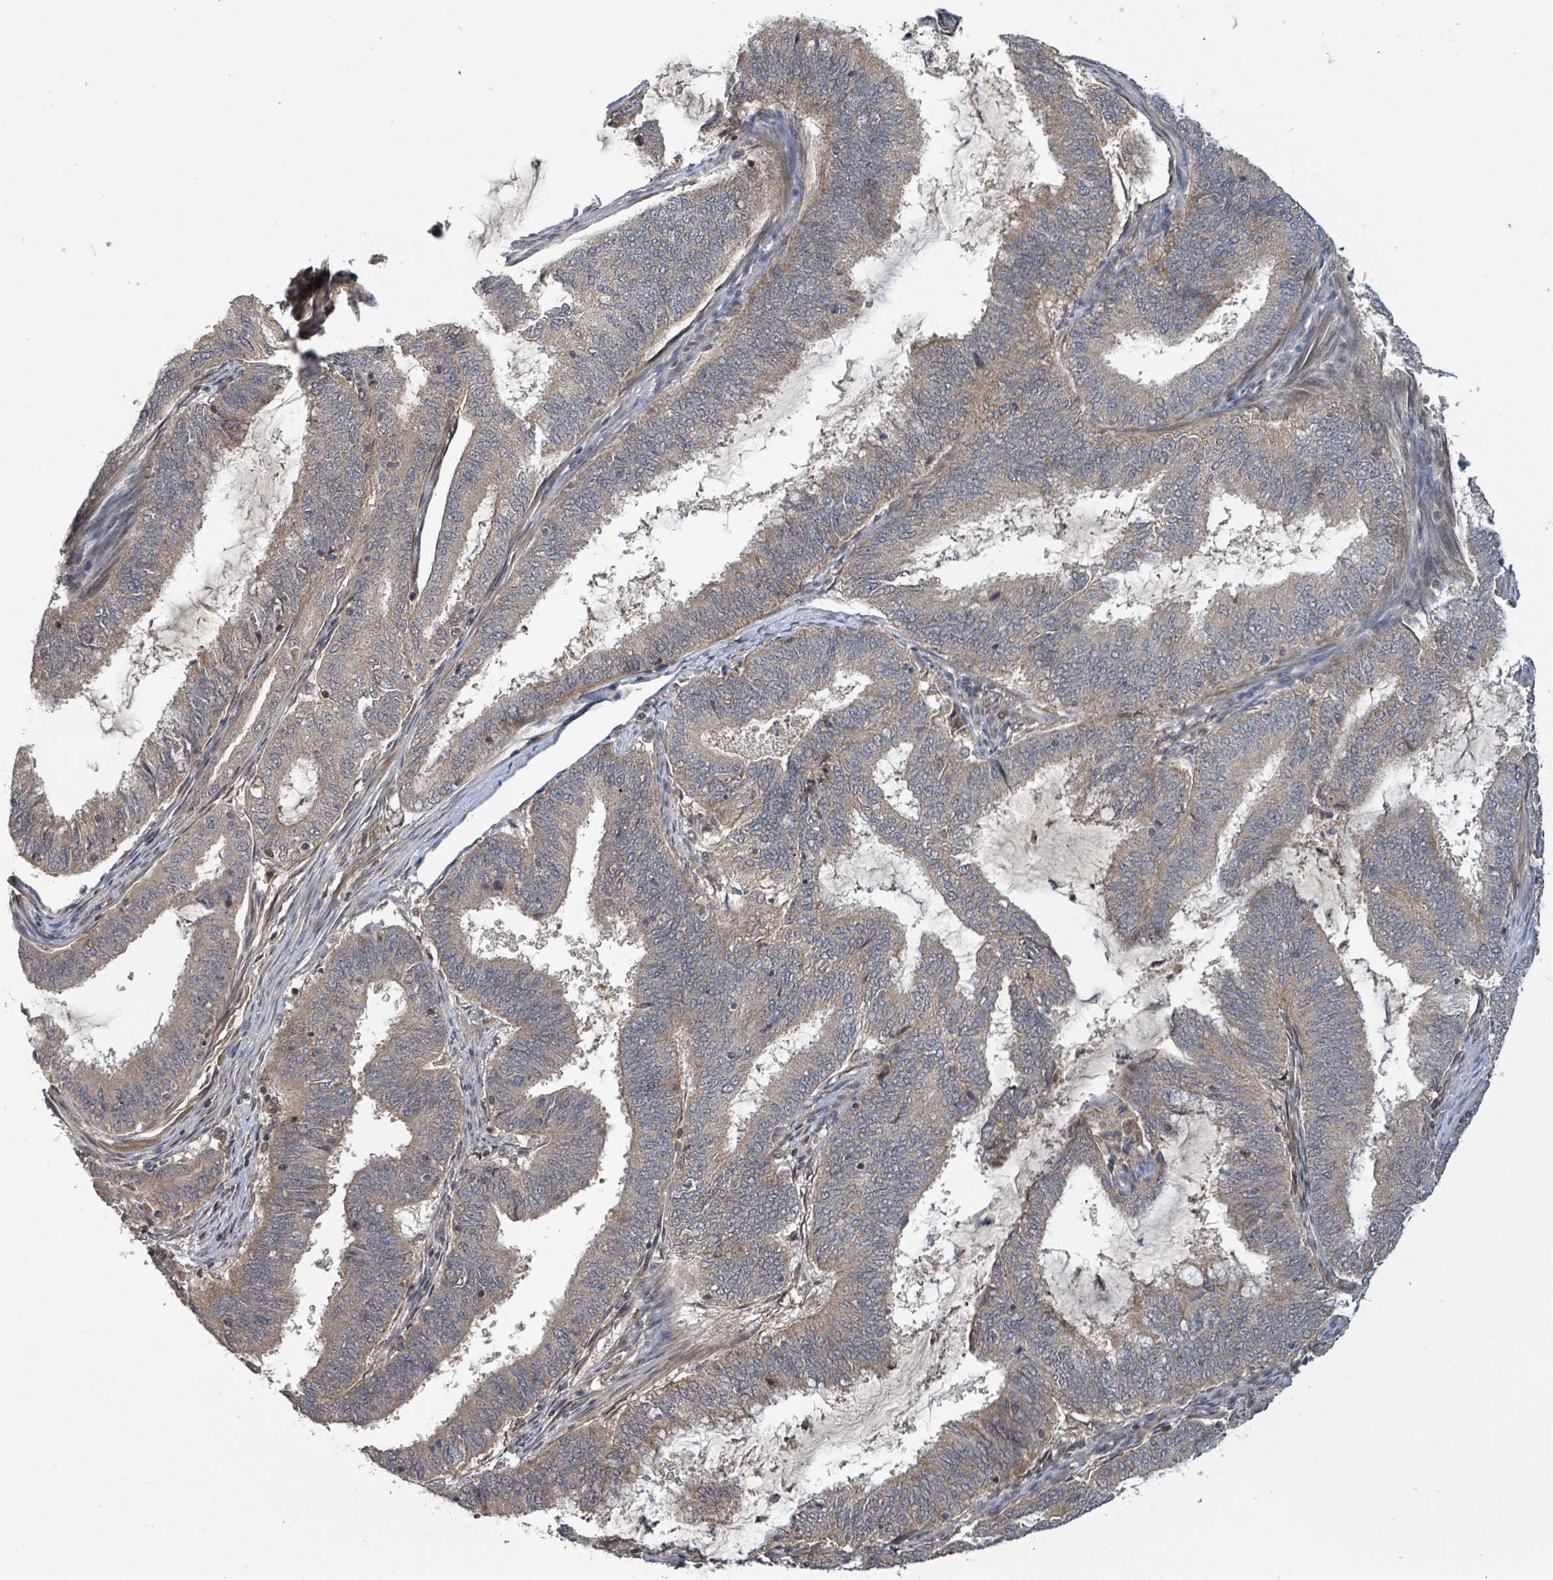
{"staining": {"intensity": "weak", "quantity": "25%-75%", "location": "cytoplasmic/membranous"}, "tissue": "endometrial cancer", "cell_type": "Tumor cells", "image_type": "cancer", "snomed": [{"axis": "morphology", "description": "Adenocarcinoma, NOS"}, {"axis": "topography", "description": "Endometrium"}], "caption": "High-power microscopy captured an immunohistochemistry (IHC) histopathology image of endometrial adenocarcinoma, revealing weak cytoplasmic/membranous staining in approximately 25%-75% of tumor cells. (IHC, brightfield microscopy, high magnification).", "gene": "ITGA11", "patient": {"sex": "female", "age": 51}}